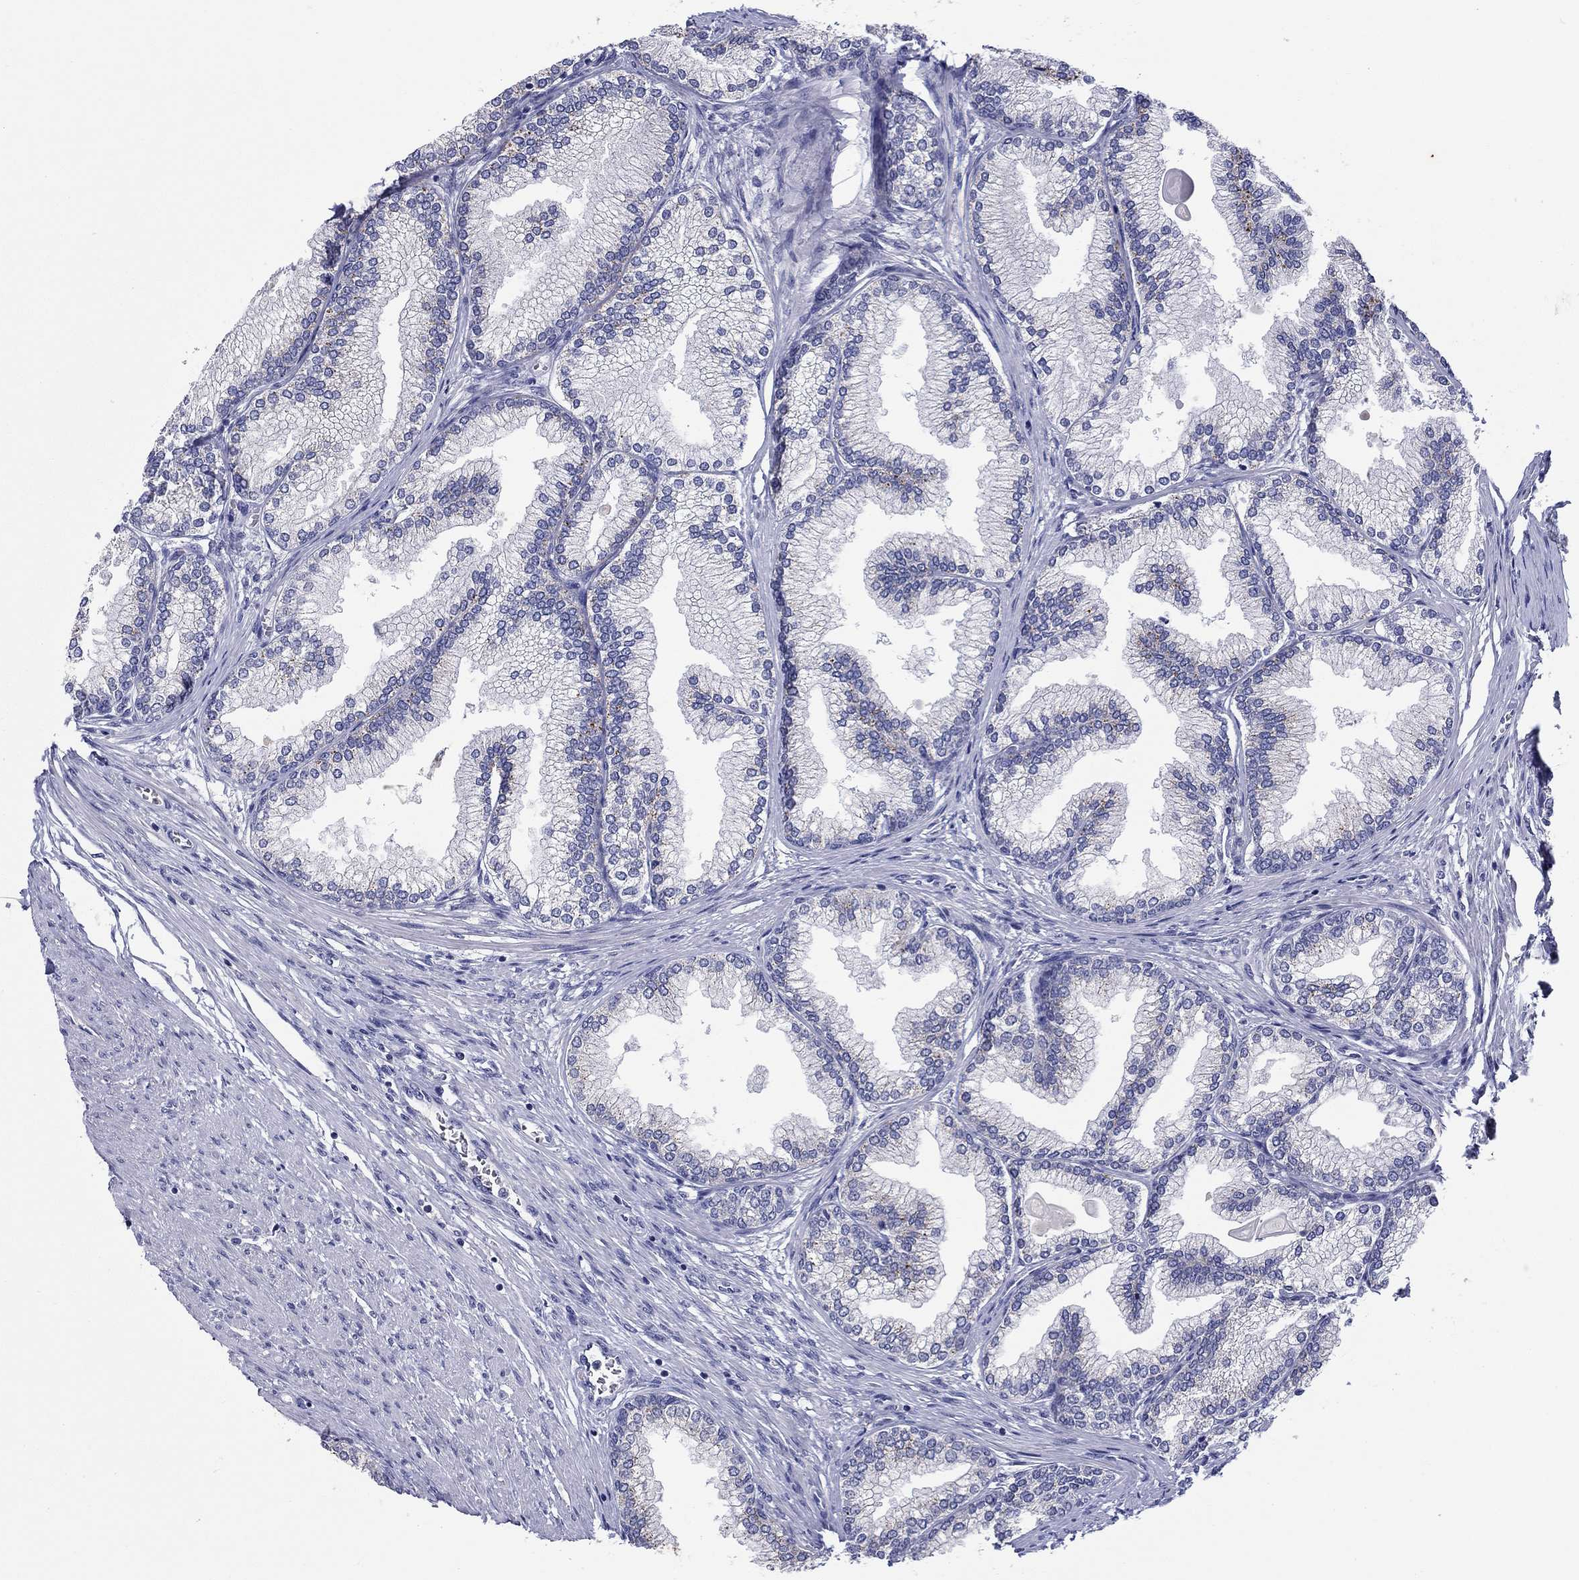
{"staining": {"intensity": "strong", "quantity": "<25%", "location": "cytoplasmic/membranous"}, "tissue": "prostate", "cell_type": "Glandular cells", "image_type": "normal", "snomed": [{"axis": "morphology", "description": "Normal tissue, NOS"}, {"axis": "topography", "description": "Prostate"}], "caption": "Immunohistochemical staining of benign human prostate shows medium levels of strong cytoplasmic/membranous staining in approximately <25% of glandular cells. Ihc stains the protein in brown and the nuclei are stained blue.", "gene": "QRFPR", "patient": {"sex": "male", "age": 72}}